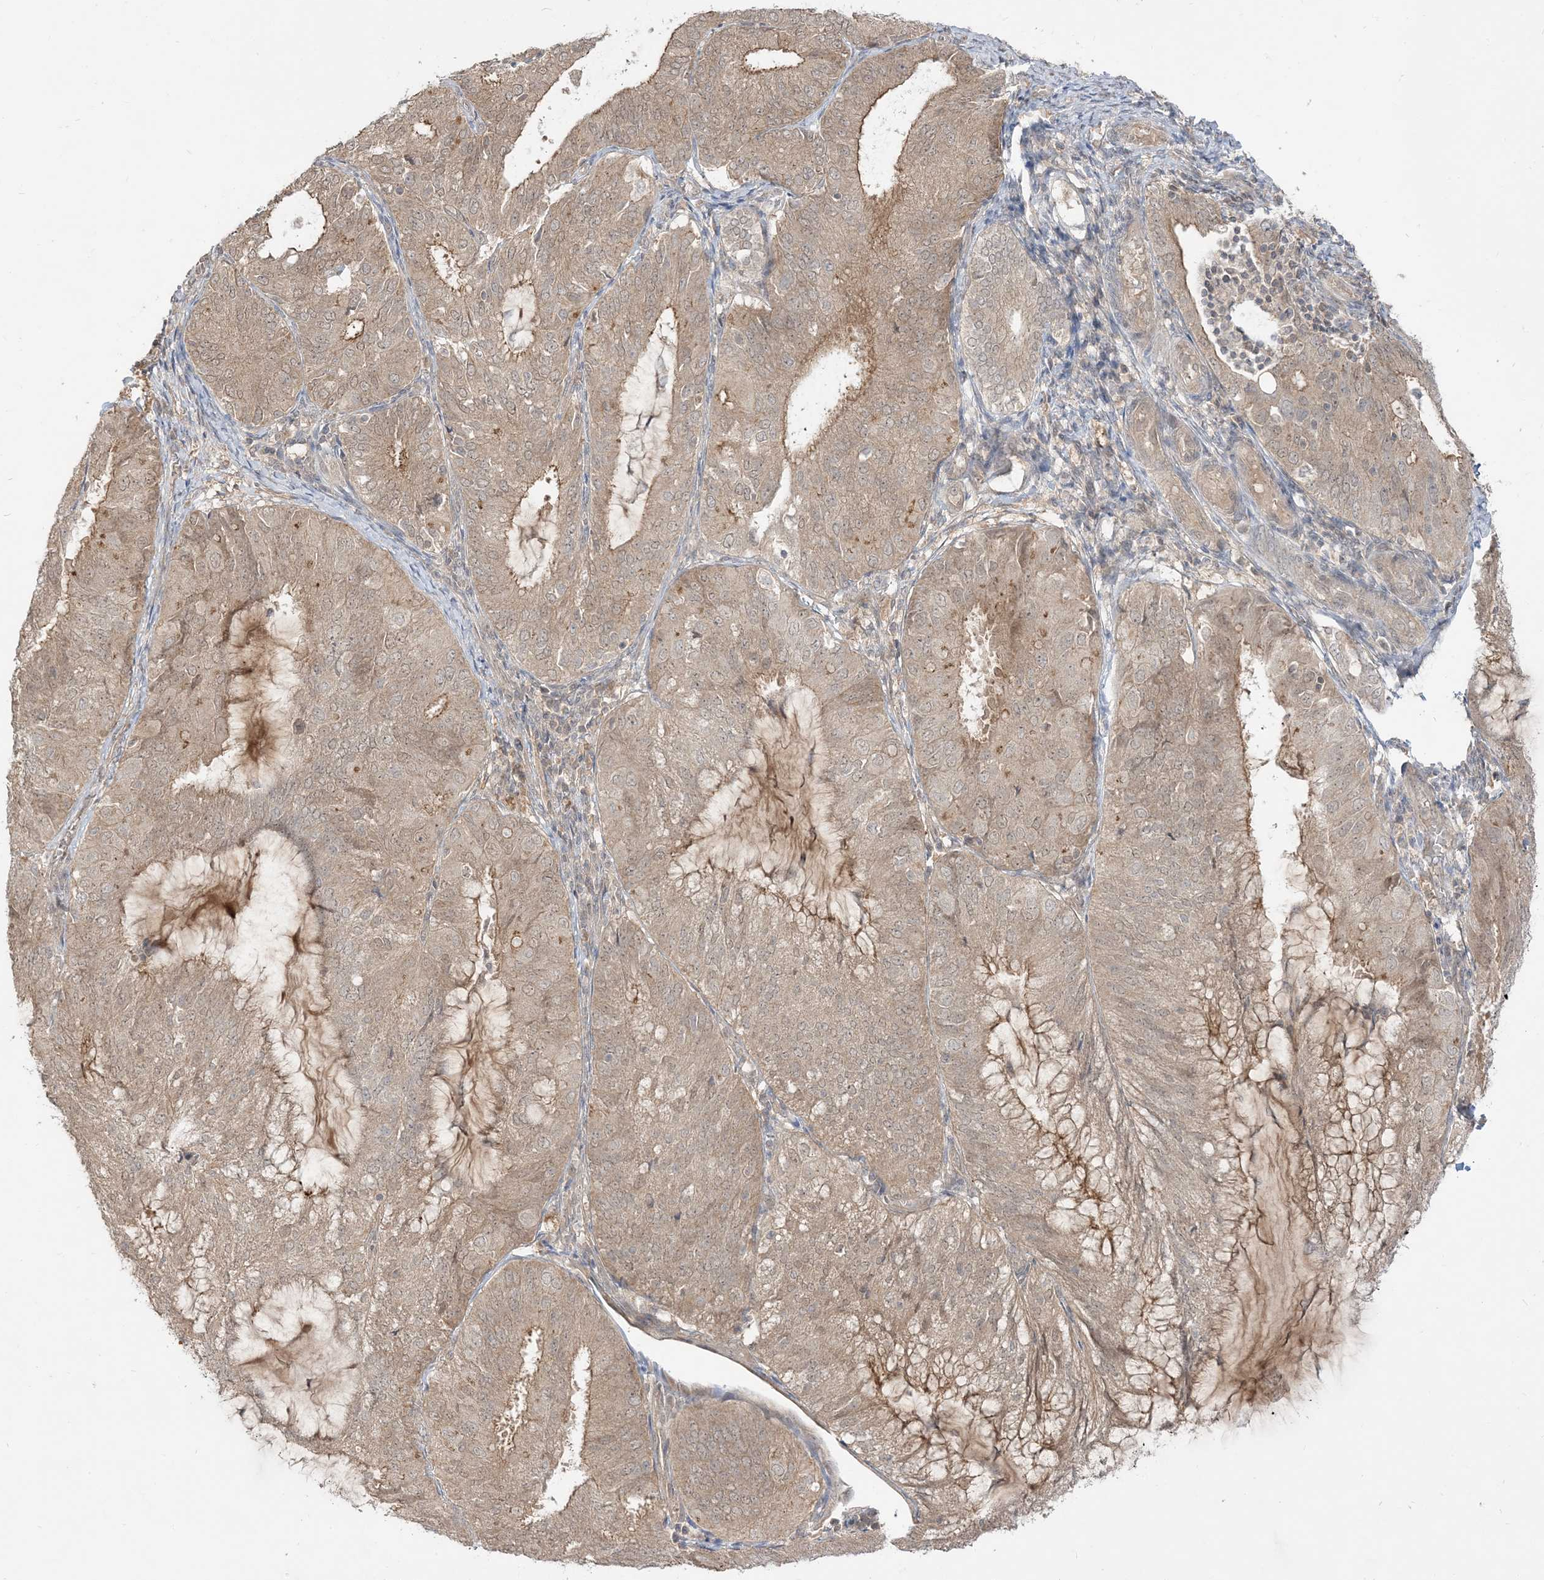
{"staining": {"intensity": "weak", "quantity": "25%-75%", "location": "cytoplasmic/membranous"}, "tissue": "endometrial cancer", "cell_type": "Tumor cells", "image_type": "cancer", "snomed": [{"axis": "morphology", "description": "Adenocarcinoma, NOS"}, {"axis": "topography", "description": "Endometrium"}], "caption": "IHC of adenocarcinoma (endometrial) reveals low levels of weak cytoplasmic/membranous expression in about 25%-75% of tumor cells.", "gene": "TBCC", "patient": {"sex": "female", "age": 81}}